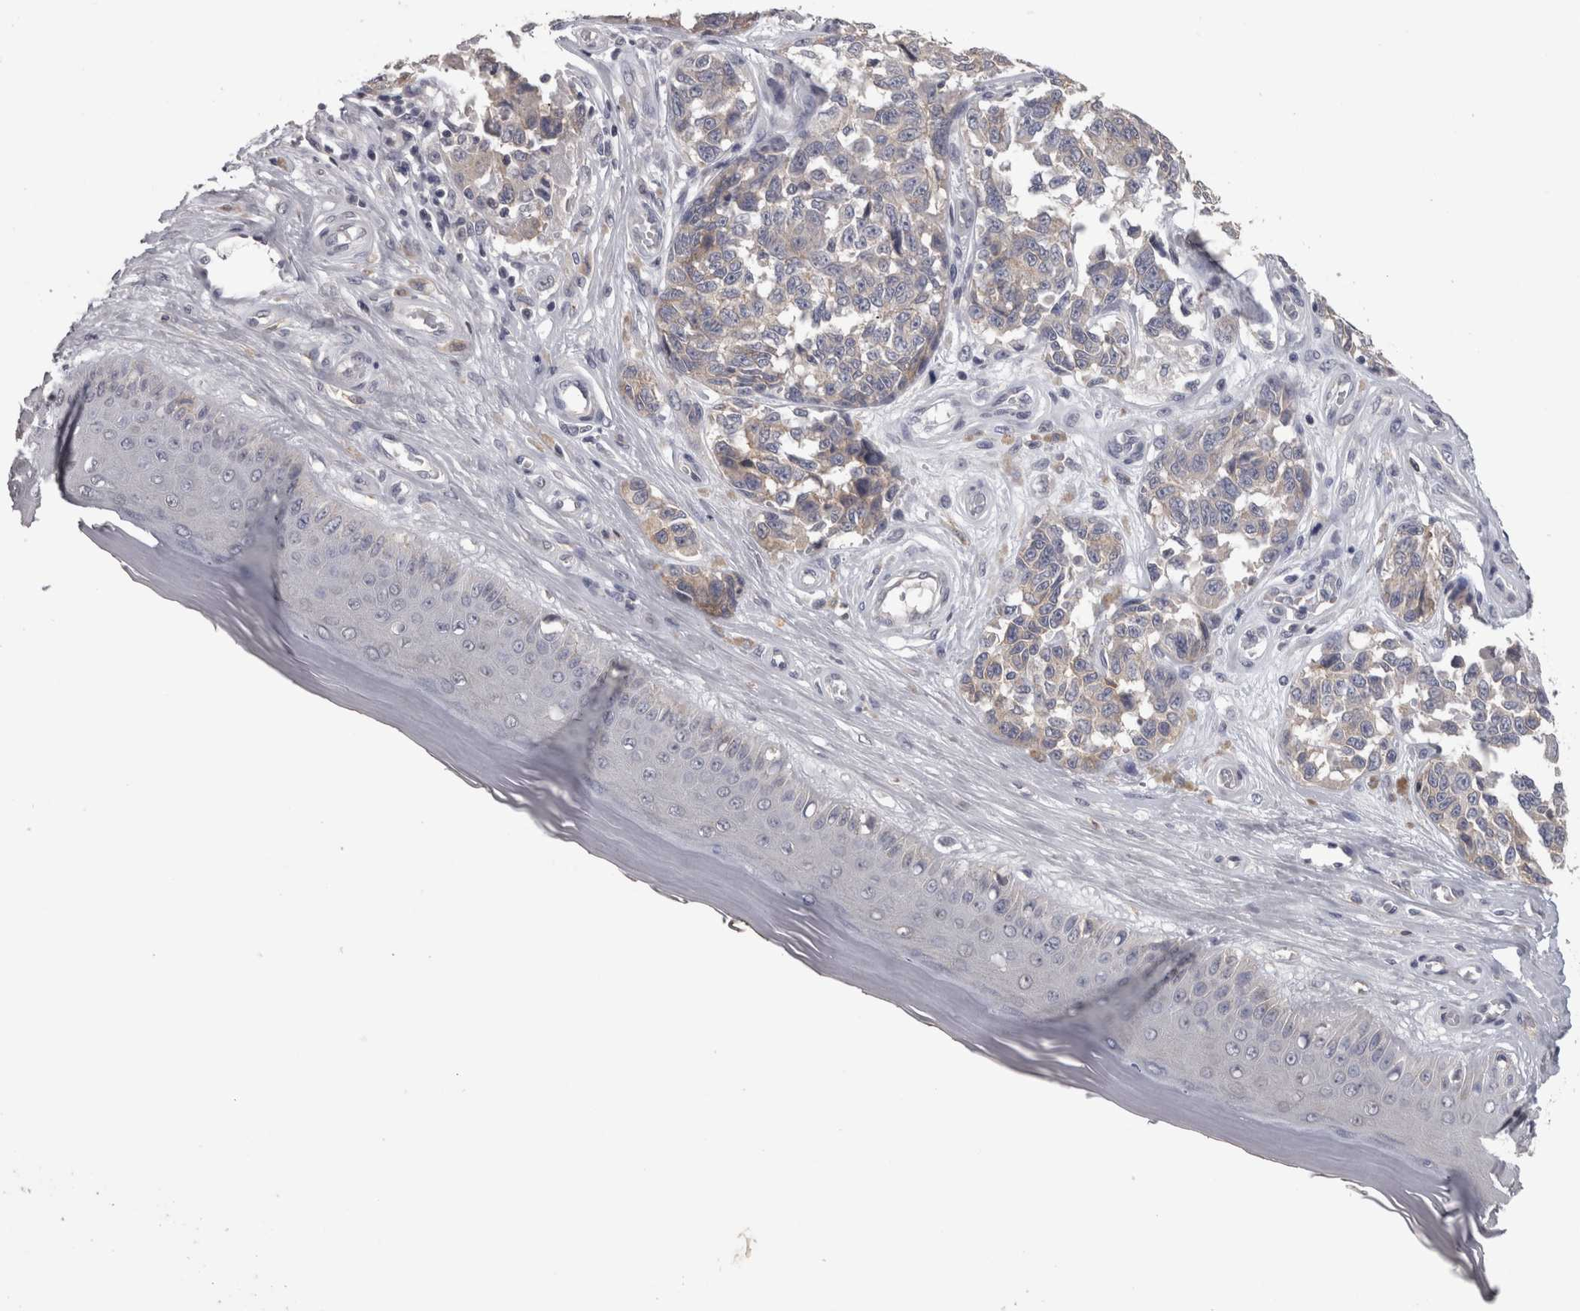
{"staining": {"intensity": "weak", "quantity": "<25%", "location": "cytoplasmic/membranous"}, "tissue": "melanoma", "cell_type": "Tumor cells", "image_type": "cancer", "snomed": [{"axis": "morphology", "description": "Malignant melanoma, NOS"}, {"axis": "topography", "description": "Skin"}], "caption": "DAB immunohistochemical staining of human malignant melanoma demonstrates no significant expression in tumor cells.", "gene": "PON3", "patient": {"sex": "female", "age": 64}}